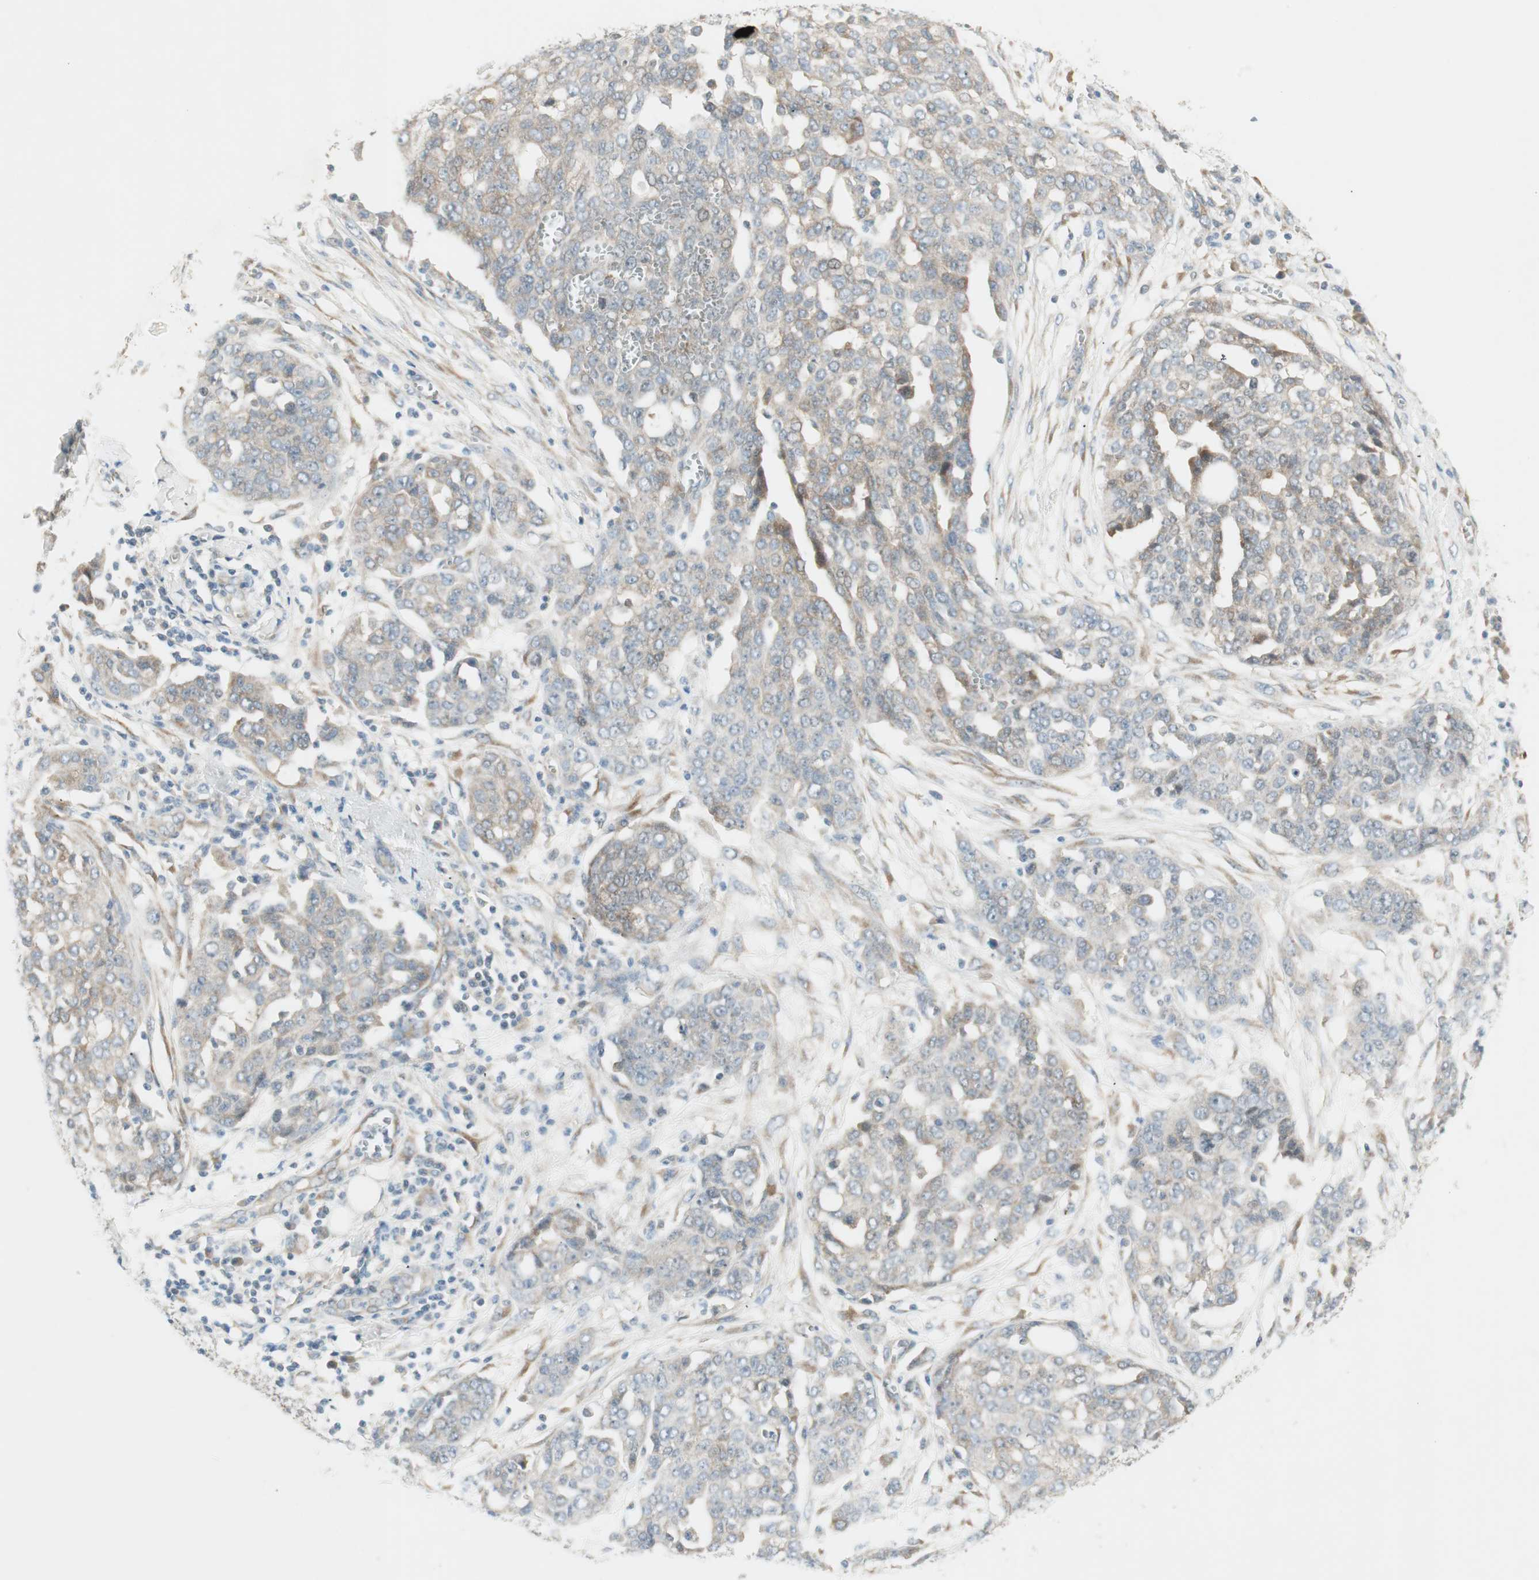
{"staining": {"intensity": "weak", "quantity": "<25%", "location": "cytoplasmic/membranous"}, "tissue": "ovarian cancer", "cell_type": "Tumor cells", "image_type": "cancer", "snomed": [{"axis": "morphology", "description": "Cystadenocarcinoma, serous, NOS"}, {"axis": "topography", "description": "Soft tissue"}, {"axis": "topography", "description": "Ovary"}], "caption": "Ovarian cancer (serous cystadenocarcinoma) stained for a protein using IHC shows no staining tumor cells.", "gene": "STON1-GTF2A1L", "patient": {"sex": "female", "age": 57}}